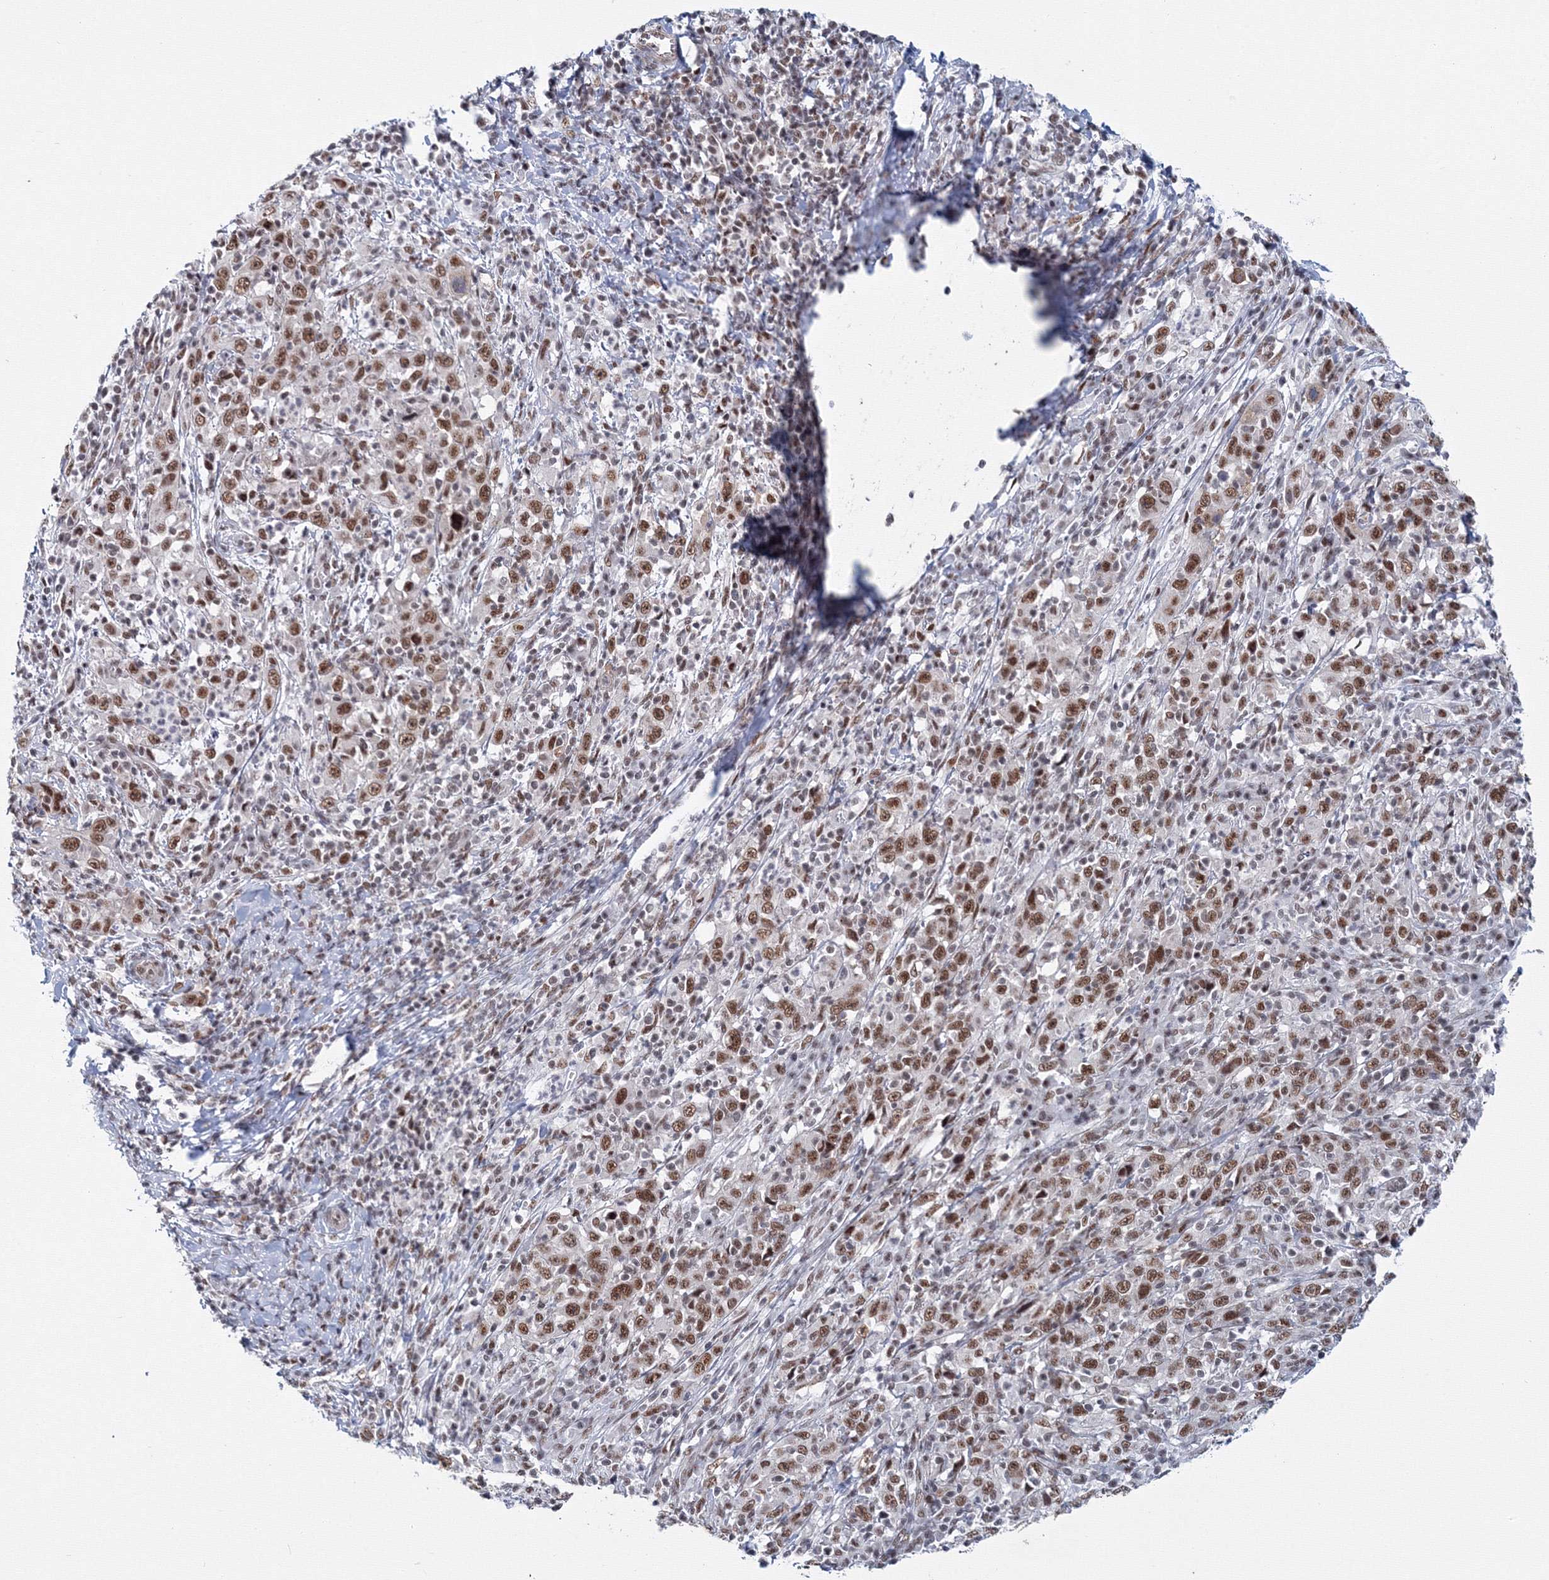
{"staining": {"intensity": "moderate", "quantity": ">75%", "location": "nuclear"}, "tissue": "cervical cancer", "cell_type": "Tumor cells", "image_type": "cancer", "snomed": [{"axis": "morphology", "description": "Squamous cell carcinoma, NOS"}, {"axis": "topography", "description": "Cervix"}], "caption": "Immunohistochemistry (IHC) photomicrograph of human cervical cancer stained for a protein (brown), which reveals medium levels of moderate nuclear staining in about >75% of tumor cells.", "gene": "SF3B6", "patient": {"sex": "female", "age": 46}}